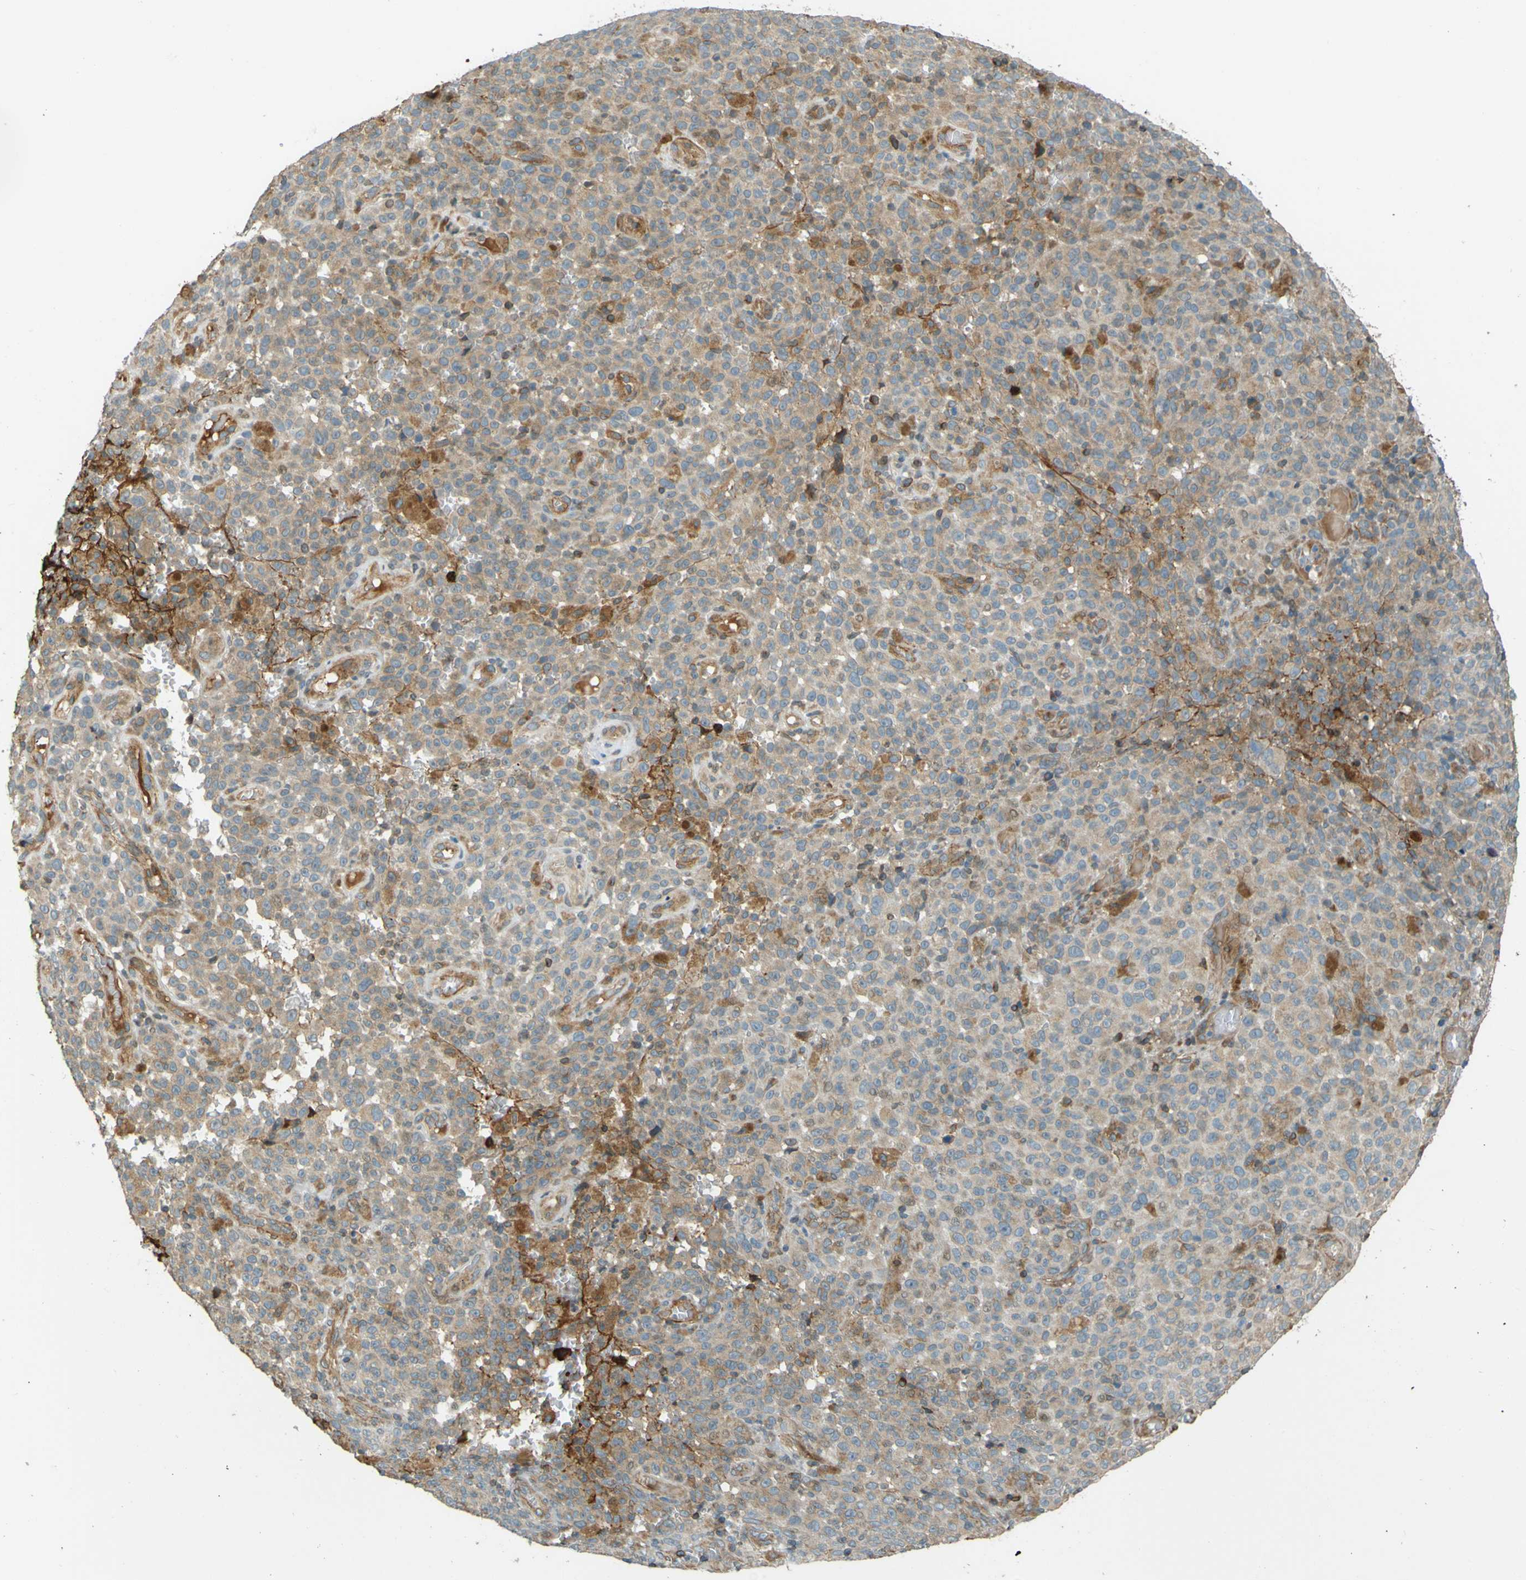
{"staining": {"intensity": "weak", "quantity": ">75%", "location": "cytoplasmic/membranous"}, "tissue": "melanoma", "cell_type": "Tumor cells", "image_type": "cancer", "snomed": [{"axis": "morphology", "description": "Malignant melanoma, NOS"}, {"axis": "topography", "description": "Skin"}], "caption": "Malignant melanoma stained with a brown dye demonstrates weak cytoplasmic/membranous positive staining in about >75% of tumor cells.", "gene": "LPCAT1", "patient": {"sex": "female", "age": 82}}